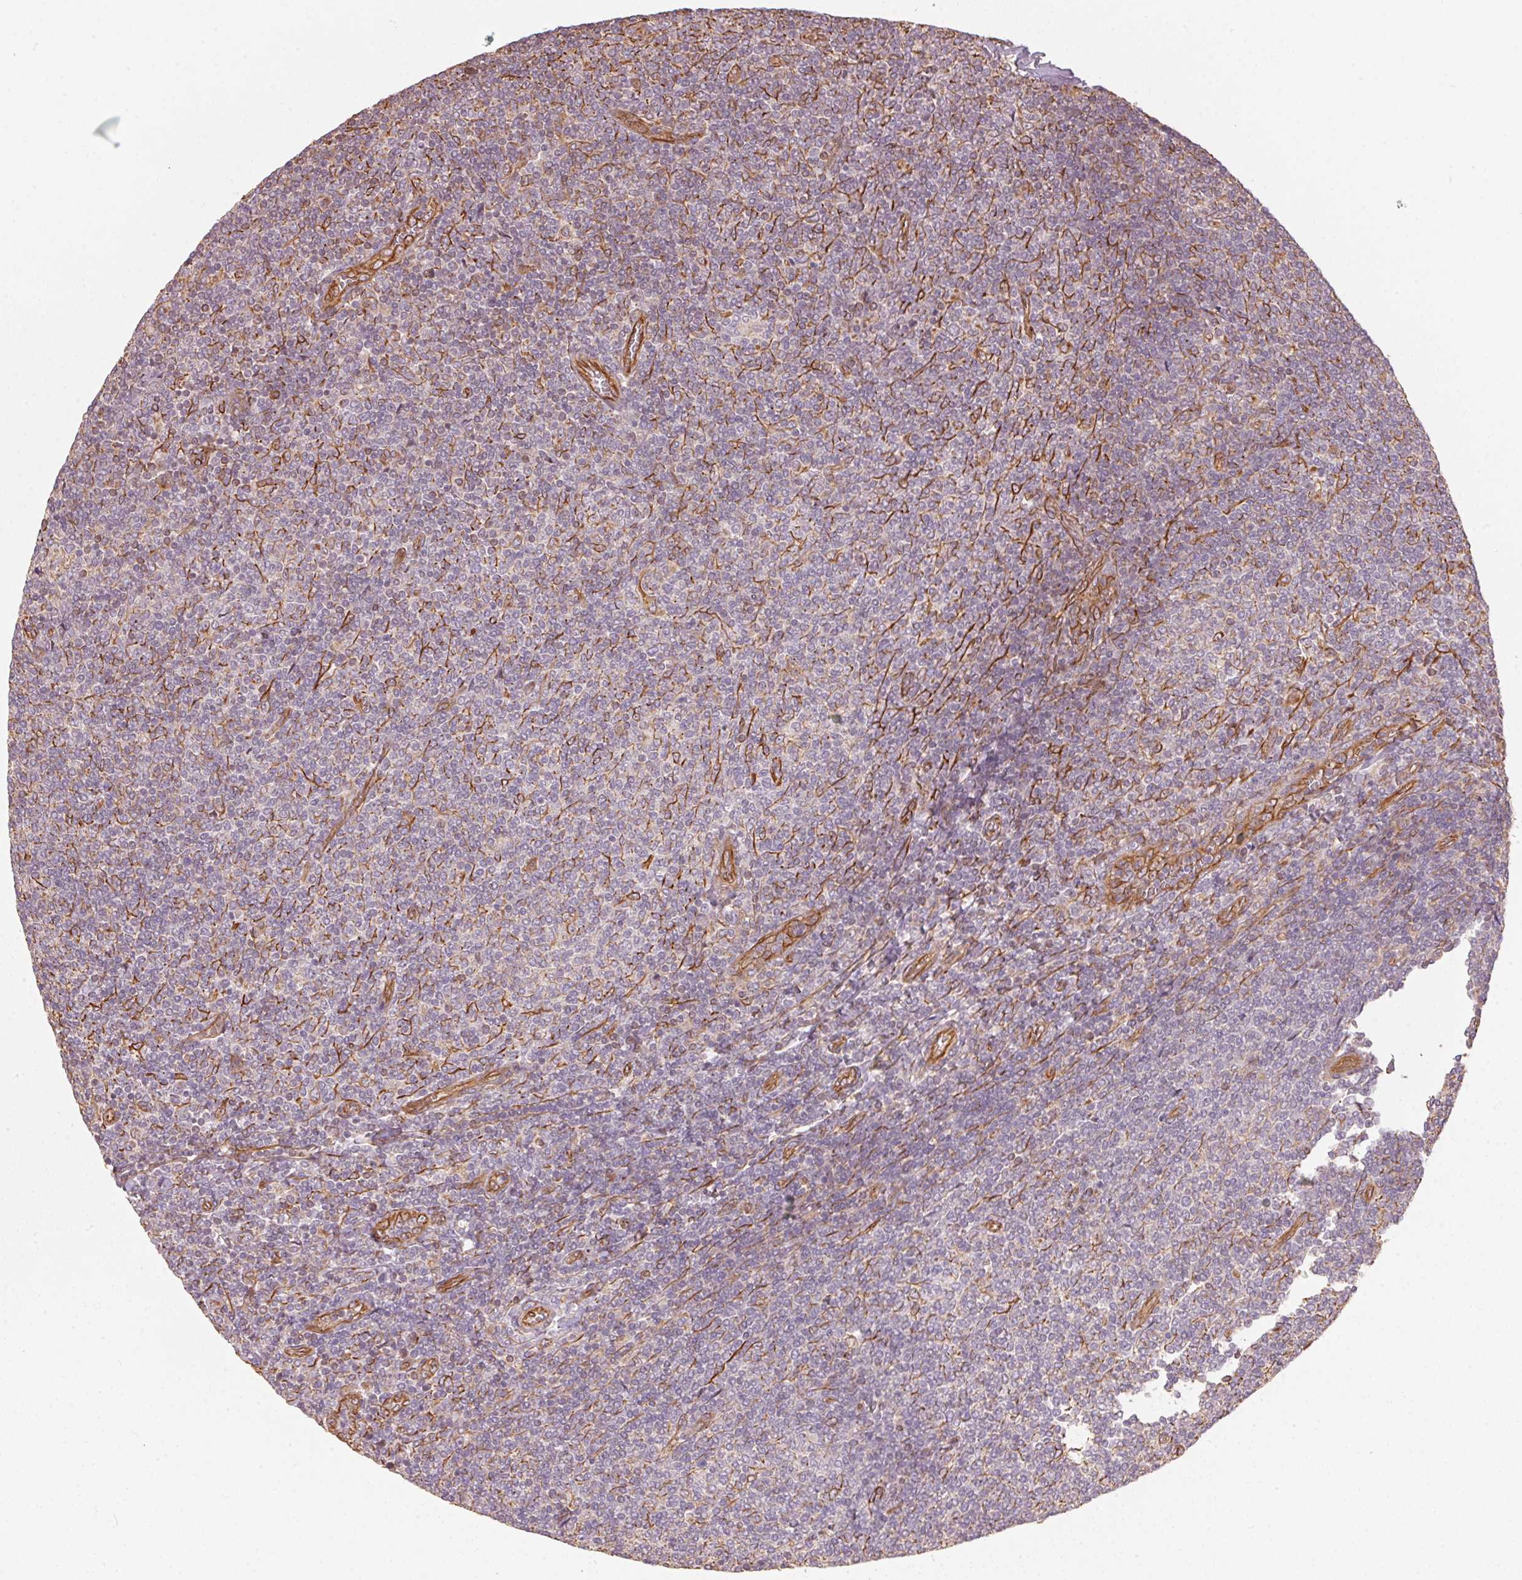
{"staining": {"intensity": "negative", "quantity": "none", "location": "none"}, "tissue": "lymphoma", "cell_type": "Tumor cells", "image_type": "cancer", "snomed": [{"axis": "morphology", "description": "Malignant lymphoma, non-Hodgkin's type, Low grade"}, {"axis": "topography", "description": "Lymph node"}], "caption": "A micrograph of human low-grade malignant lymphoma, non-Hodgkin's type is negative for staining in tumor cells.", "gene": "FOXR2", "patient": {"sex": "male", "age": 52}}